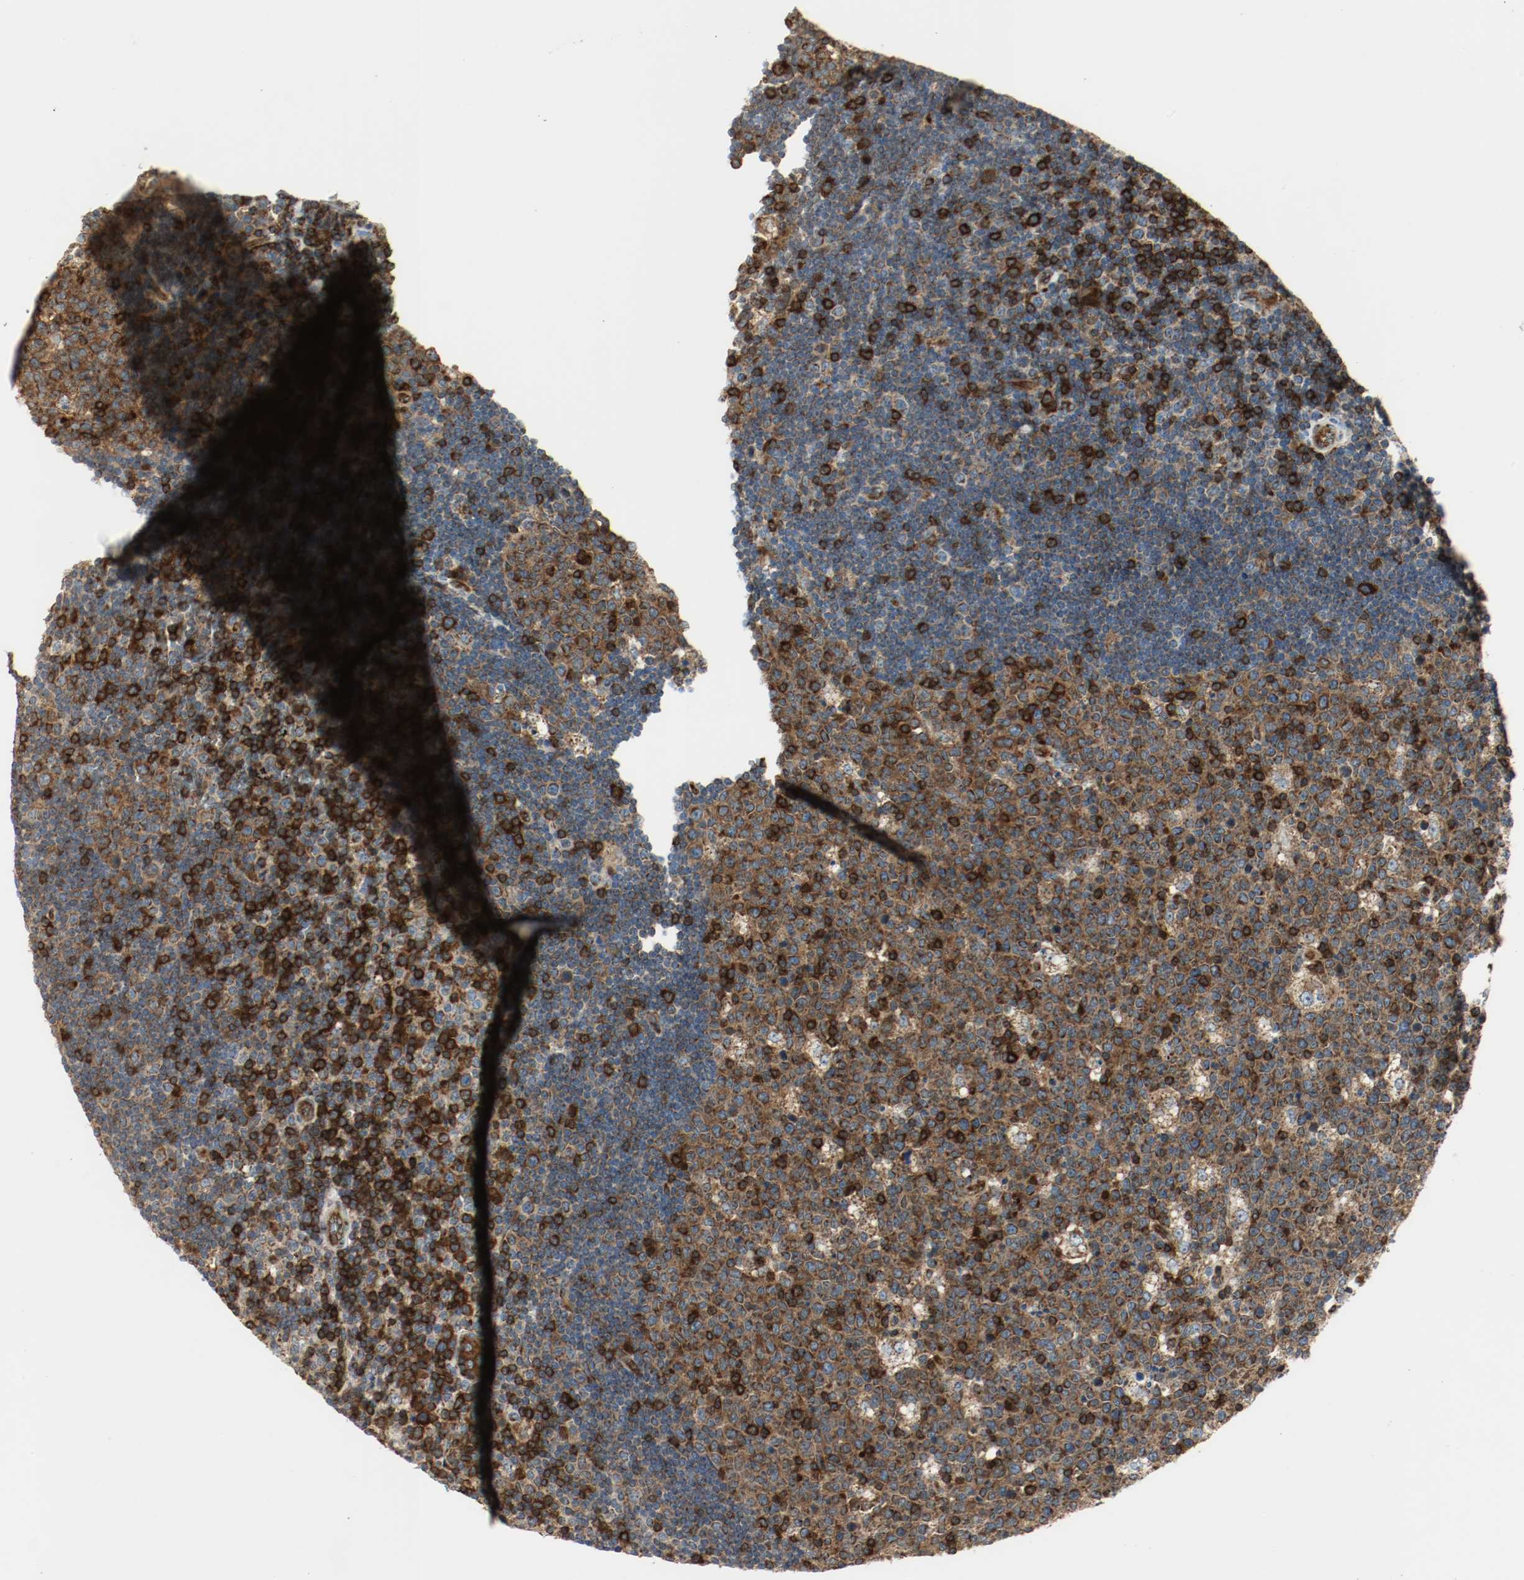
{"staining": {"intensity": "moderate", "quantity": ">75%", "location": "cytoplasmic/membranous"}, "tissue": "lymph node", "cell_type": "Germinal center cells", "image_type": "normal", "snomed": [{"axis": "morphology", "description": "Normal tissue, NOS"}, {"axis": "topography", "description": "Lymph node"}, {"axis": "topography", "description": "Salivary gland"}], "caption": "Immunohistochemistry (IHC) of normal human lymph node reveals medium levels of moderate cytoplasmic/membranous expression in about >75% of germinal center cells. Nuclei are stained in blue.", "gene": "PLCG1", "patient": {"sex": "male", "age": 8}}